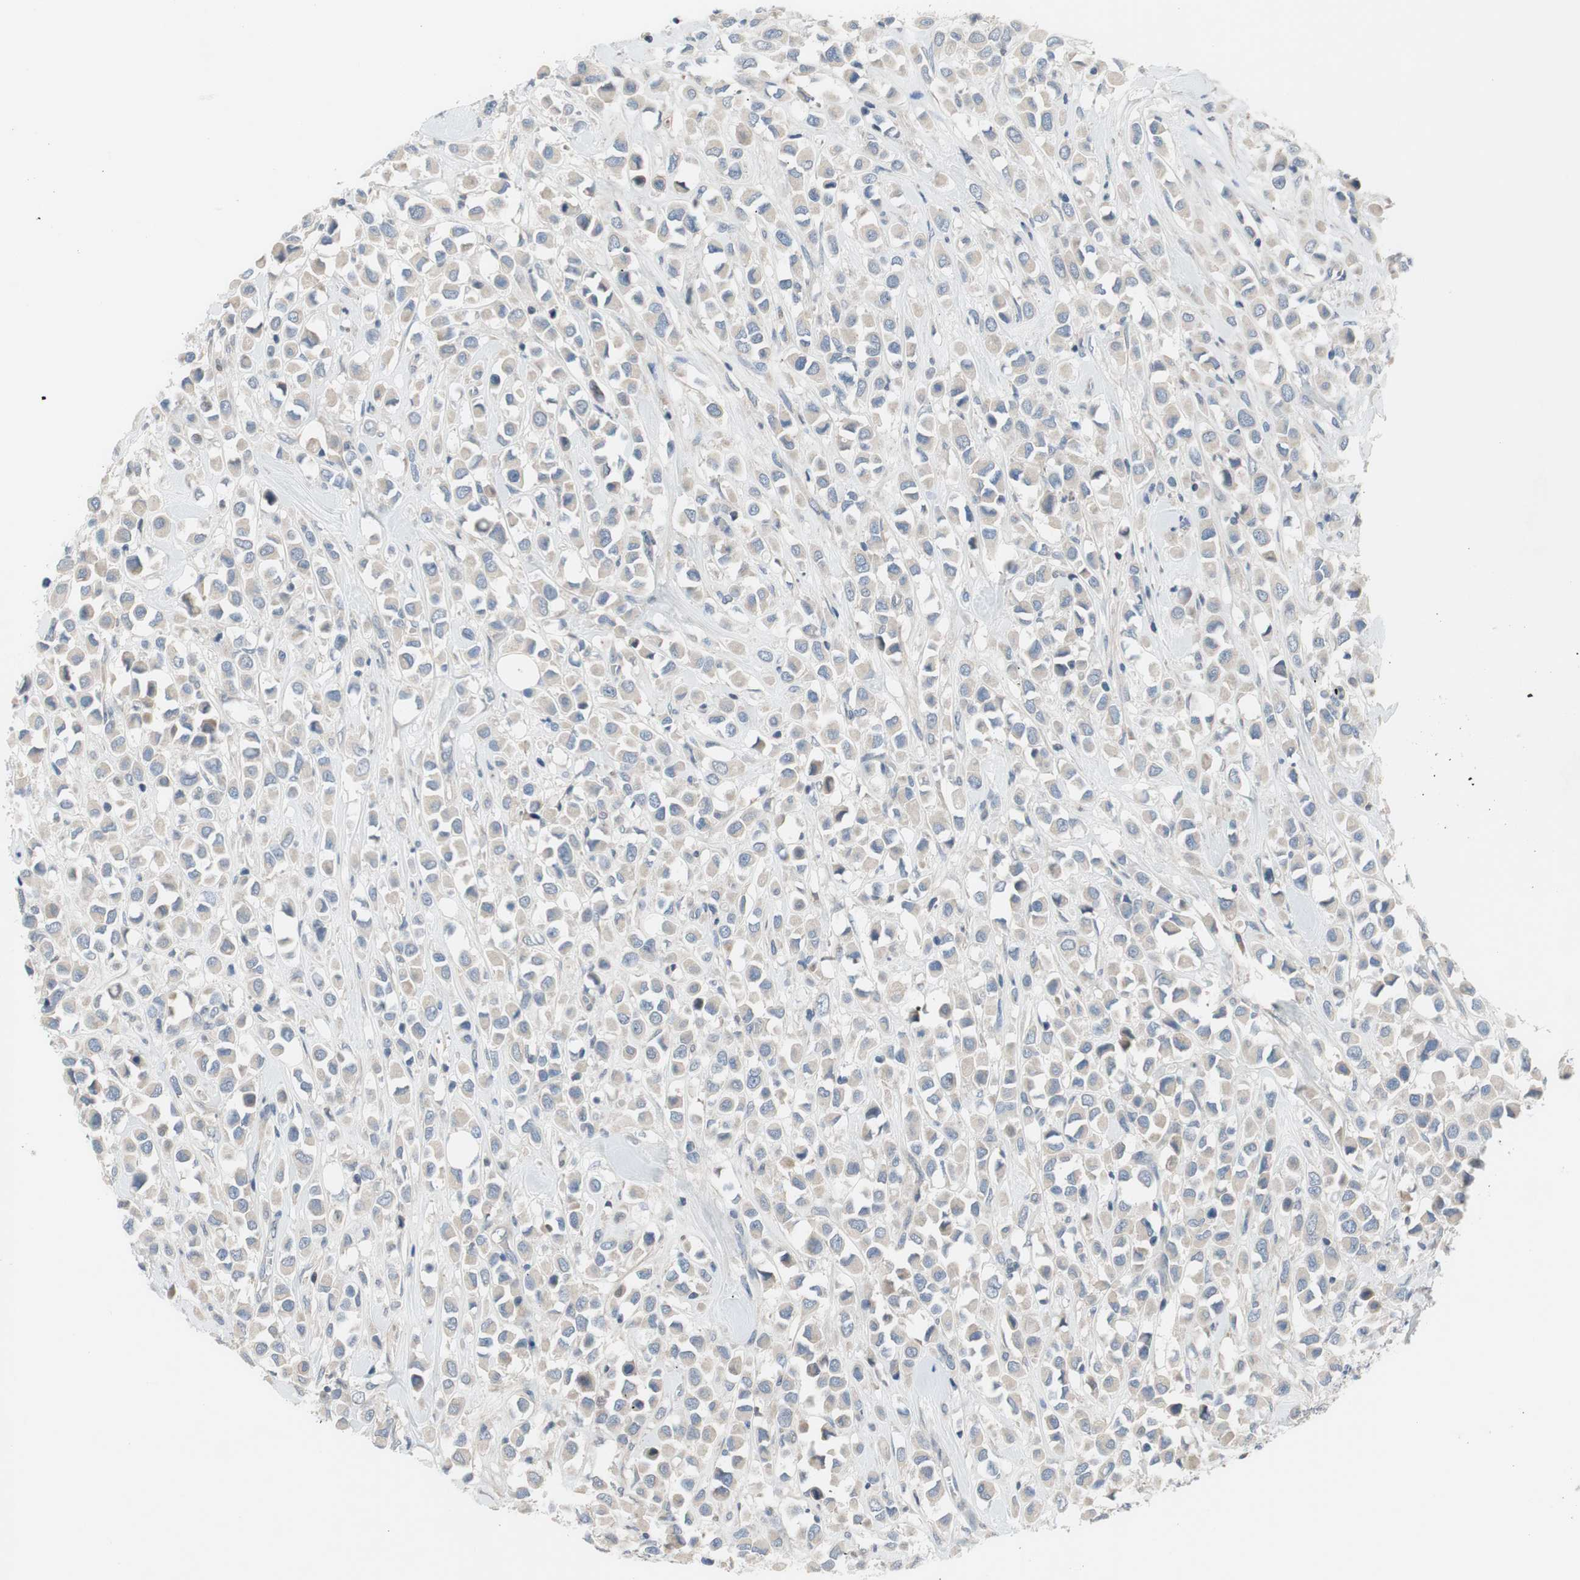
{"staining": {"intensity": "negative", "quantity": "none", "location": "none"}, "tissue": "breast cancer", "cell_type": "Tumor cells", "image_type": "cancer", "snomed": [{"axis": "morphology", "description": "Duct carcinoma"}, {"axis": "topography", "description": "Breast"}], "caption": "A high-resolution micrograph shows immunohistochemistry staining of breast infiltrating ductal carcinoma, which demonstrates no significant staining in tumor cells.", "gene": "TACR3", "patient": {"sex": "female", "age": 61}}